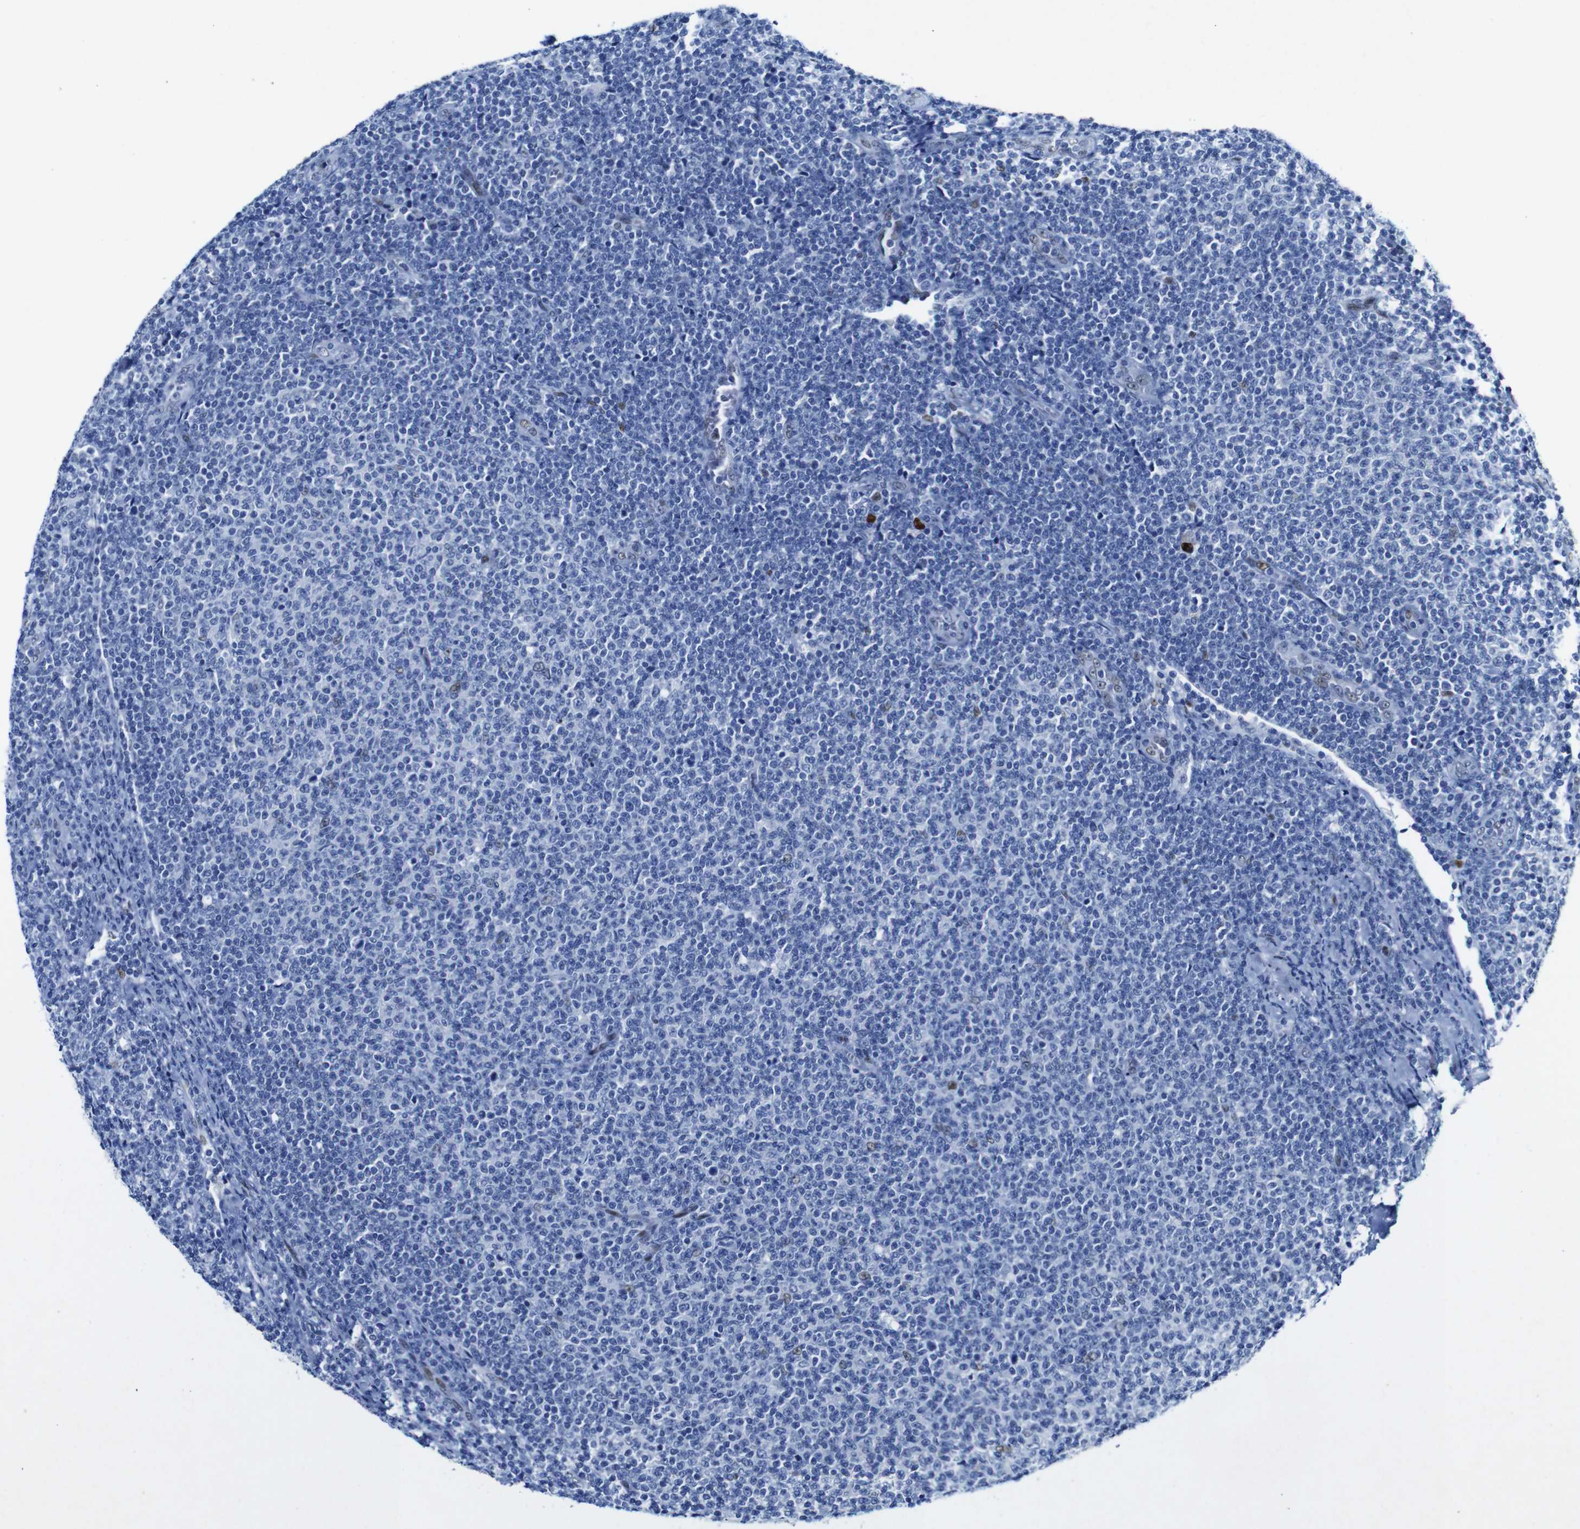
{"staining": {"intensity": "negative", "quantity": "none", "location": "none"}, "tissue": "lymphoma", "cell_type": "Tumor cells", "image_type": "cancer", "snomed": [{"axis": "morphology", "description": "Malignant lymphoma, non-Hodgkin's type, Low grade"}, {"axis": "topography", "description": "Lymph node"}], "caption": "A high-resolution photomicrograph shows IHC staining of low-grade malignant lymphoma, non-Hodgkin's type, which shows no significant staining in tumor cells.", "gene": "FOSL2", "patient": {"sex": "male", "age": 66}}